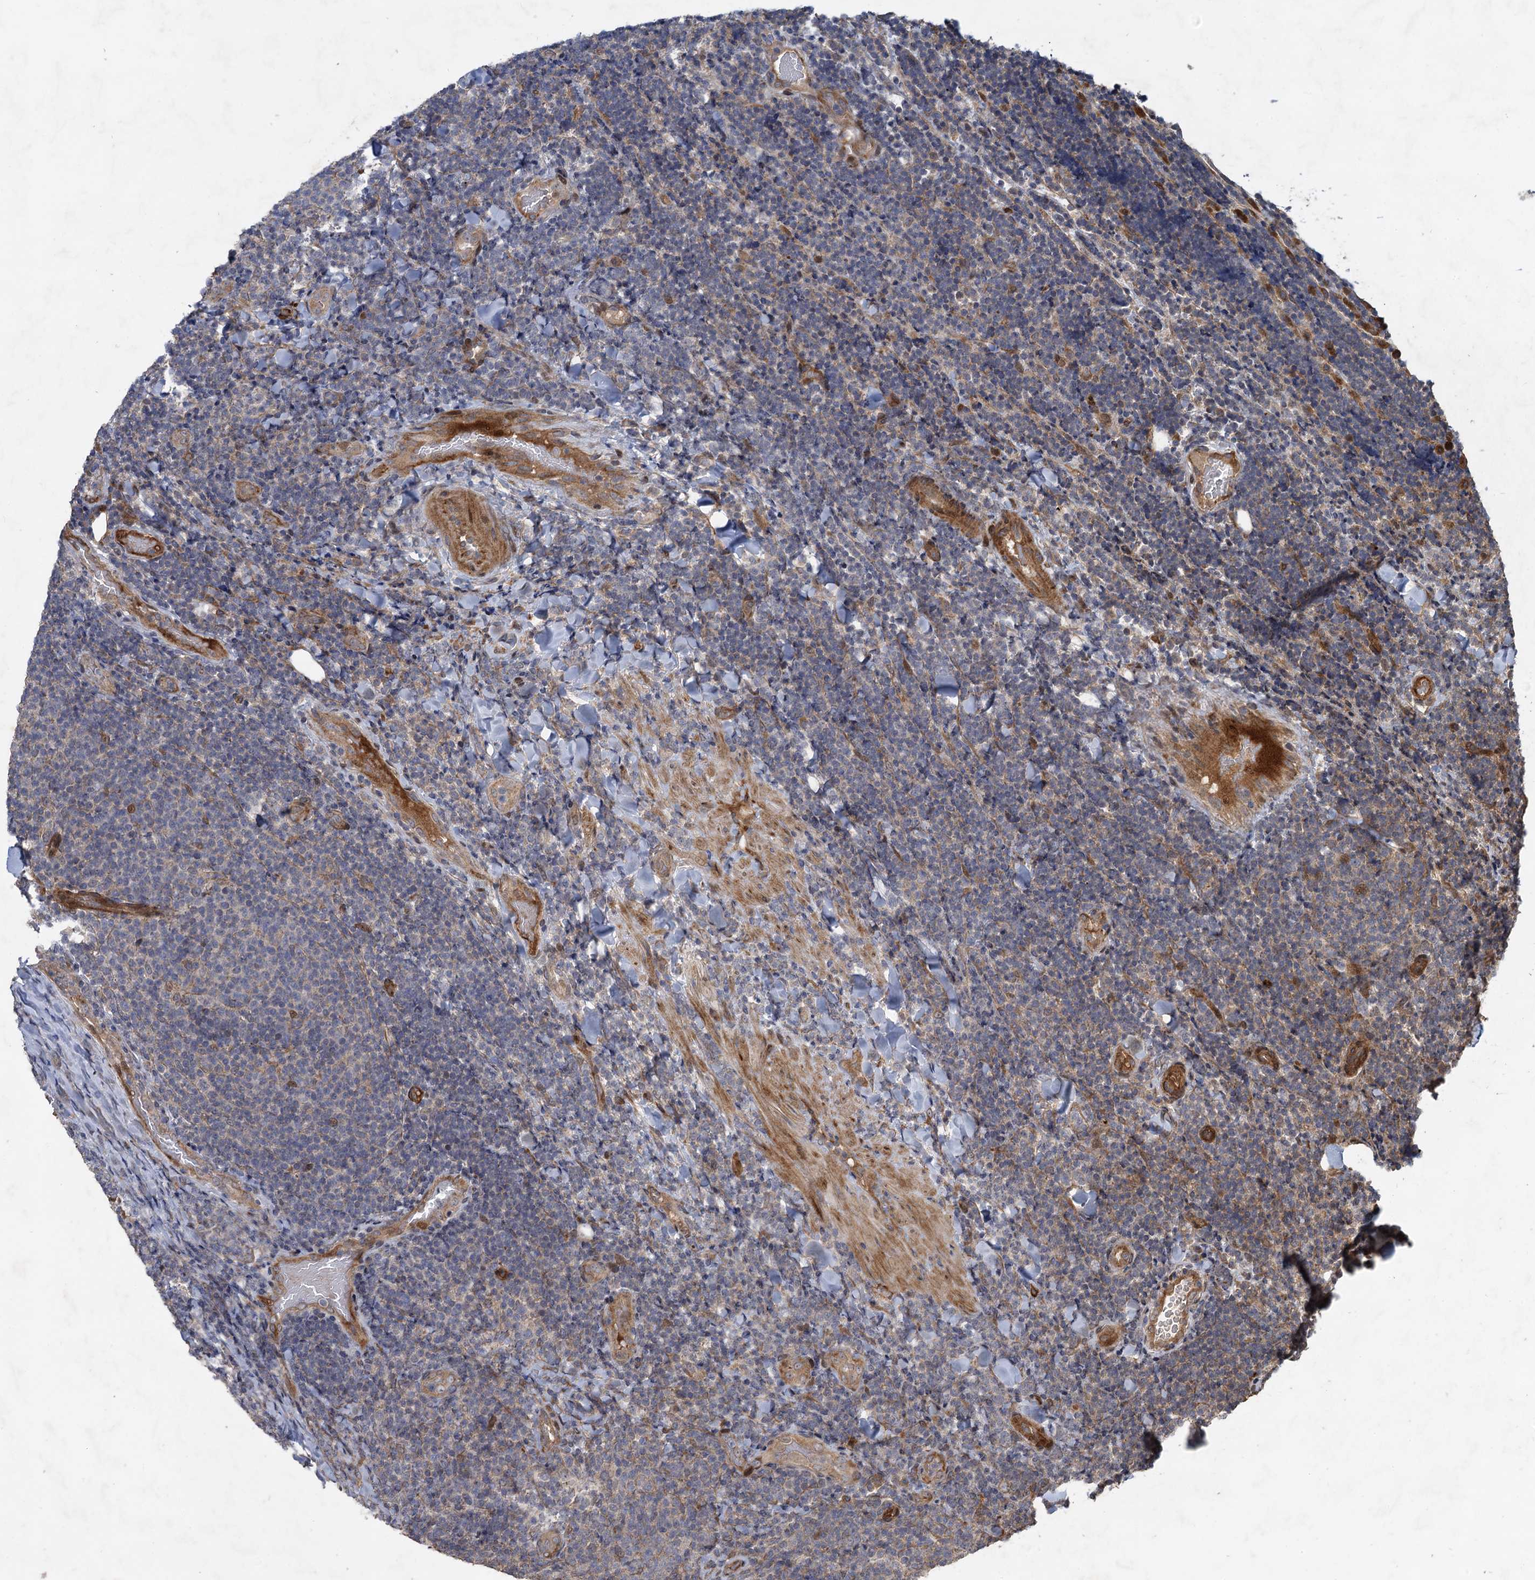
{"staining": {"intensity": "negative", "quantity": "none", "location": "none"}, "tissue": "lymphoma", "cell_type": "Tumor cells", "image_type": "cancer", "snomed": [{"axis": "morphology", "description": "Malignant lymphoma, non-Hodgkin's type, Low grade"}, {"axis": "topography", "description": "Lymph node"}], "caption": "Malignant lymphoma, non-Hodgkin's type (low-grade) stained for a protein using IHC demonstrates no expression tumor cells.", "gene": "NUDT22", "patient": {"sex": "male", "age": 66}}